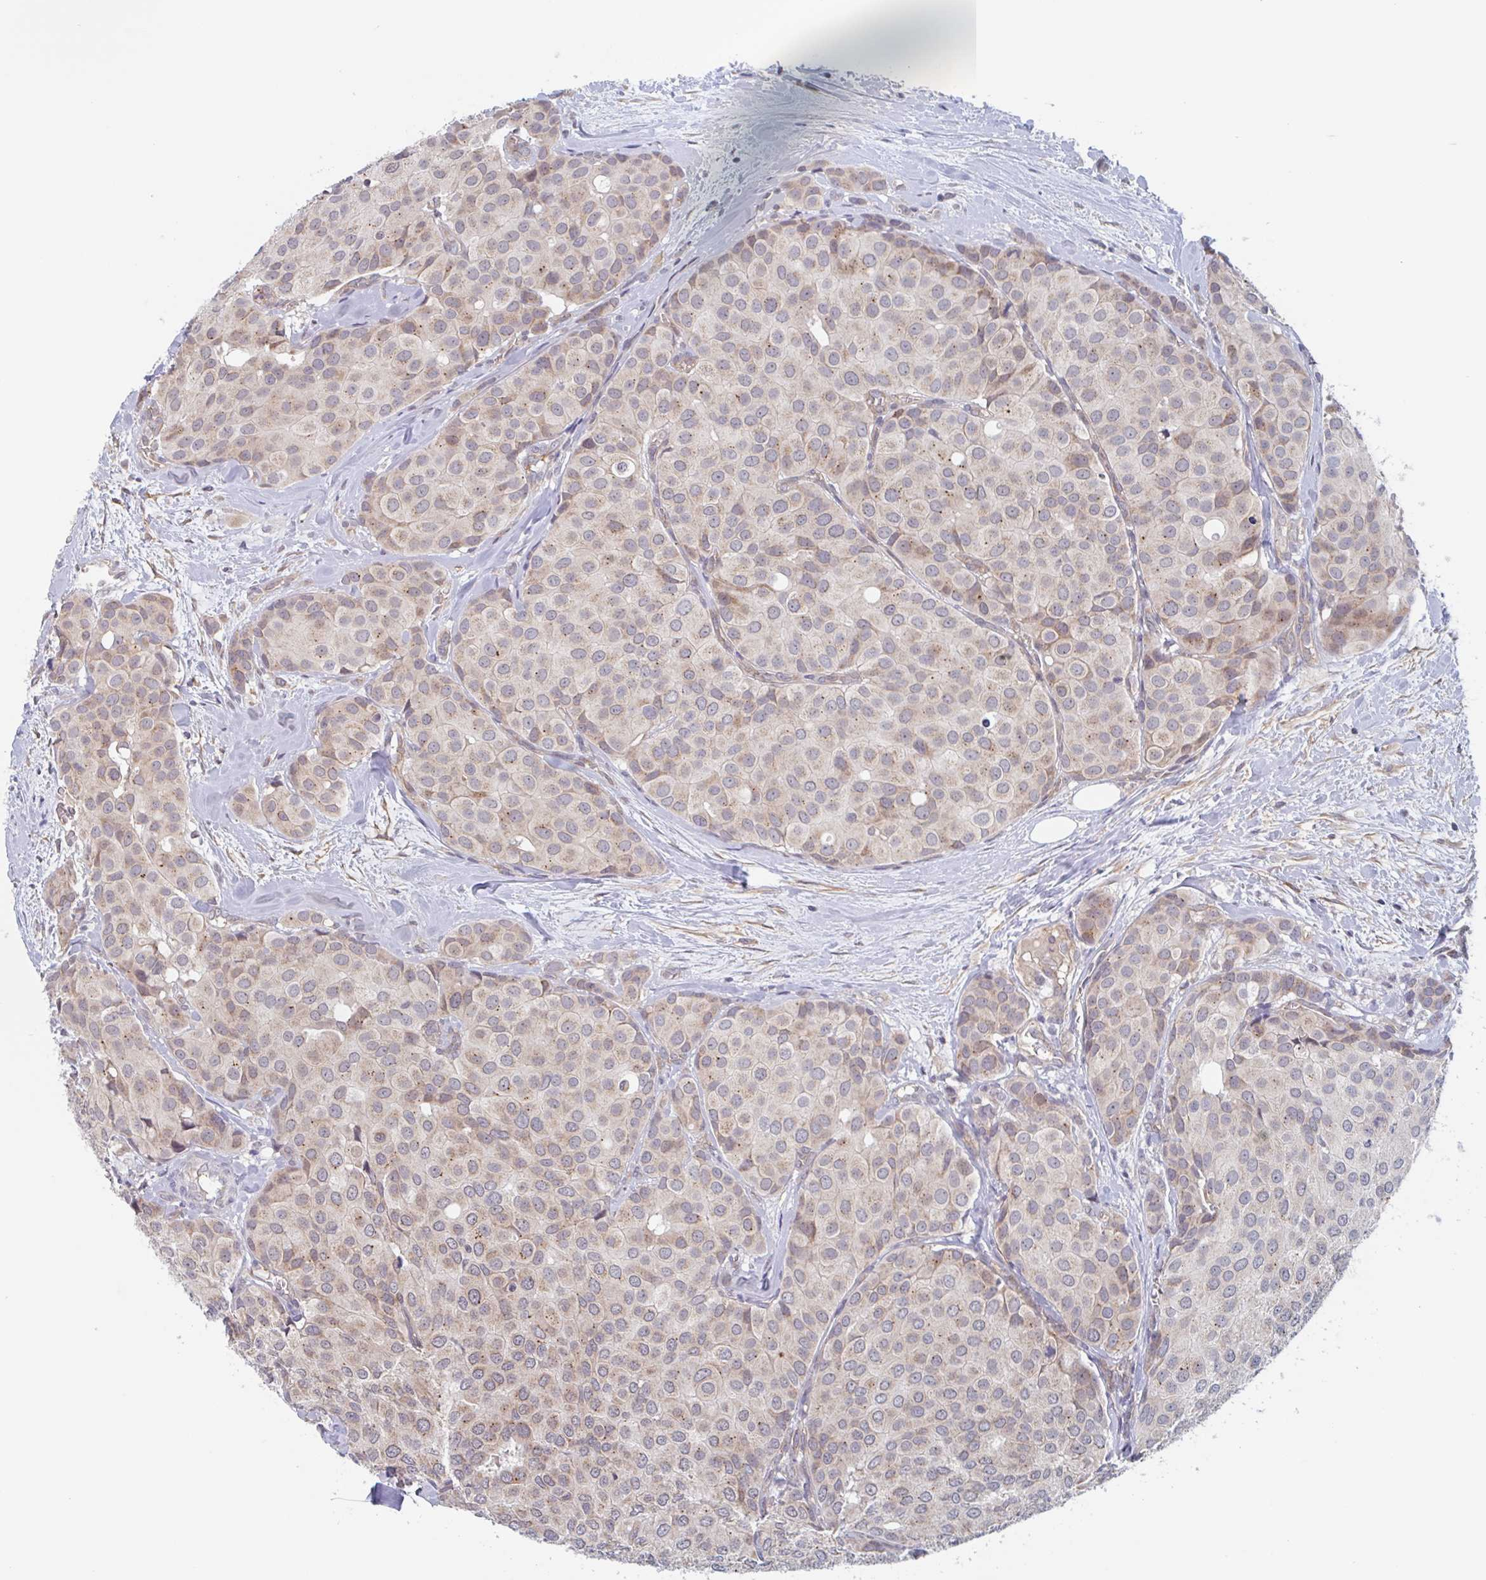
{"staining": {"intensity": "moderate", "quantity": "<25%", "location": "cytoplasmic/membranous"}, "tissue": "breast cancer", "cell_type": "Tumor cells", "image_type": "cancer", "snomed": [{"axis": "morphology", "description": "Duct carcinoma"}, {"axis": "topography", "description": "Breast"}], "caption": "IHC of invasive ductal carcinoma (breast) displays low levels of moderate cytoplasmic/membranous positivity in about <25% of tumor cells.", "gene": "SURF1", "patient": {"sex": "female", "age": 70}}